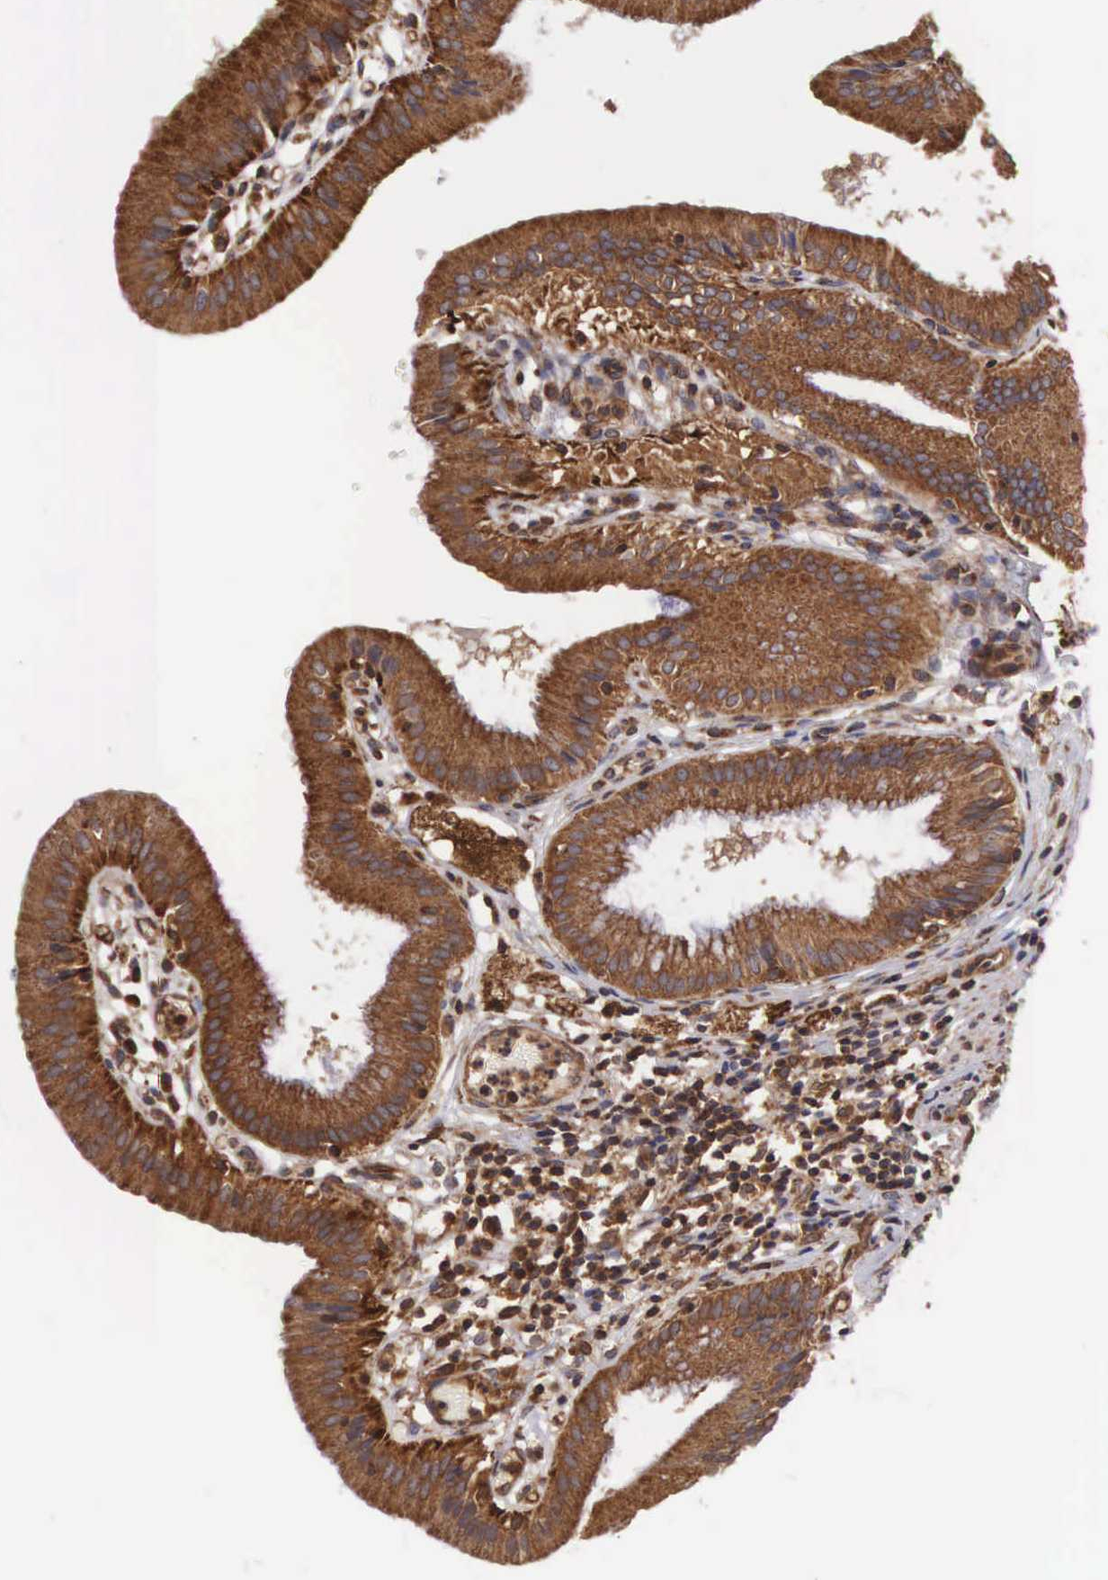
{"staining": {"intensity": "strong", "quantity": ">75%", "location": "cytoplasmic/membranous"}, "tissue": "gallbladder", "cell_type": "Glandular cells", "image_type": "normal", "snomed": [{"axis": "morphology", "description": "Normal tissue, NOS"}, {"axis": "topography", "description": "Gallbladder"}], "caption": "Immunohistochemical staining of normal gallbladder exhibits >75% levels of strong cytoplasmic/membranous protein staining in about >75% of glandular cells. (brown staining indicates protein expression, while blue staining denotes nuclei).", "gene": "DHRS1", "patient": {"sex": "male", "age": 28}}